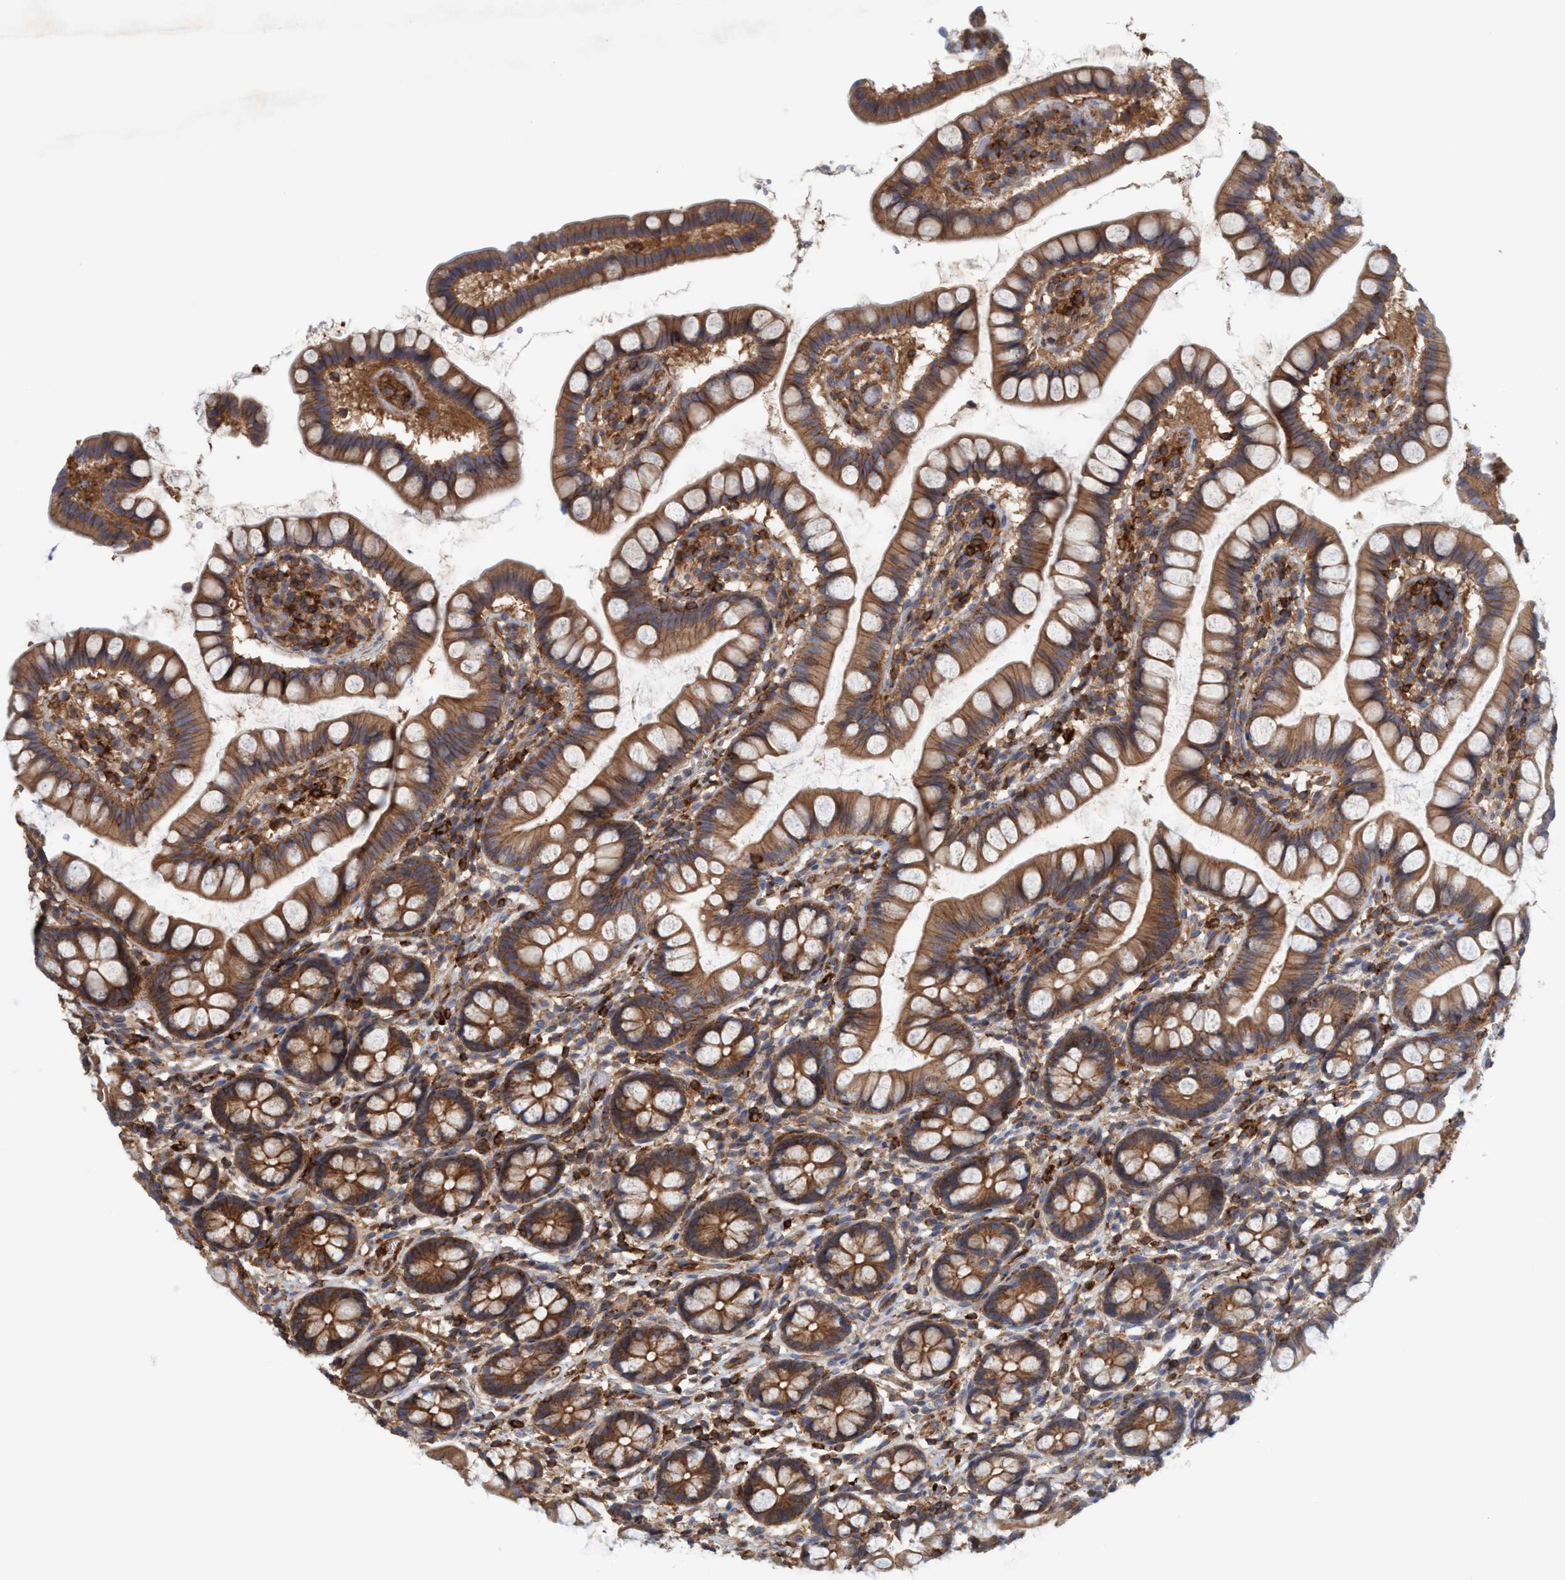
{"staining": {"intensity": "moderate", "quantity": ">75%", "location": "cytoplasmic/membranous"}, "tissue": "small intestine", "cell_type": "Glandular cells", "image_type": "normal", "snomed": [{"axis": "morphology", "description": "Normal tissue, NOS"}, {"axis": "topography", "description": "Small intestine"}], "caption": "A brown stain shows moderate cytoplasmic/membranous positivity of a protein in glandular cells of normal small intestine.", "gene": "SPECC1", "patient": {"sex": "female", "age": 84}}